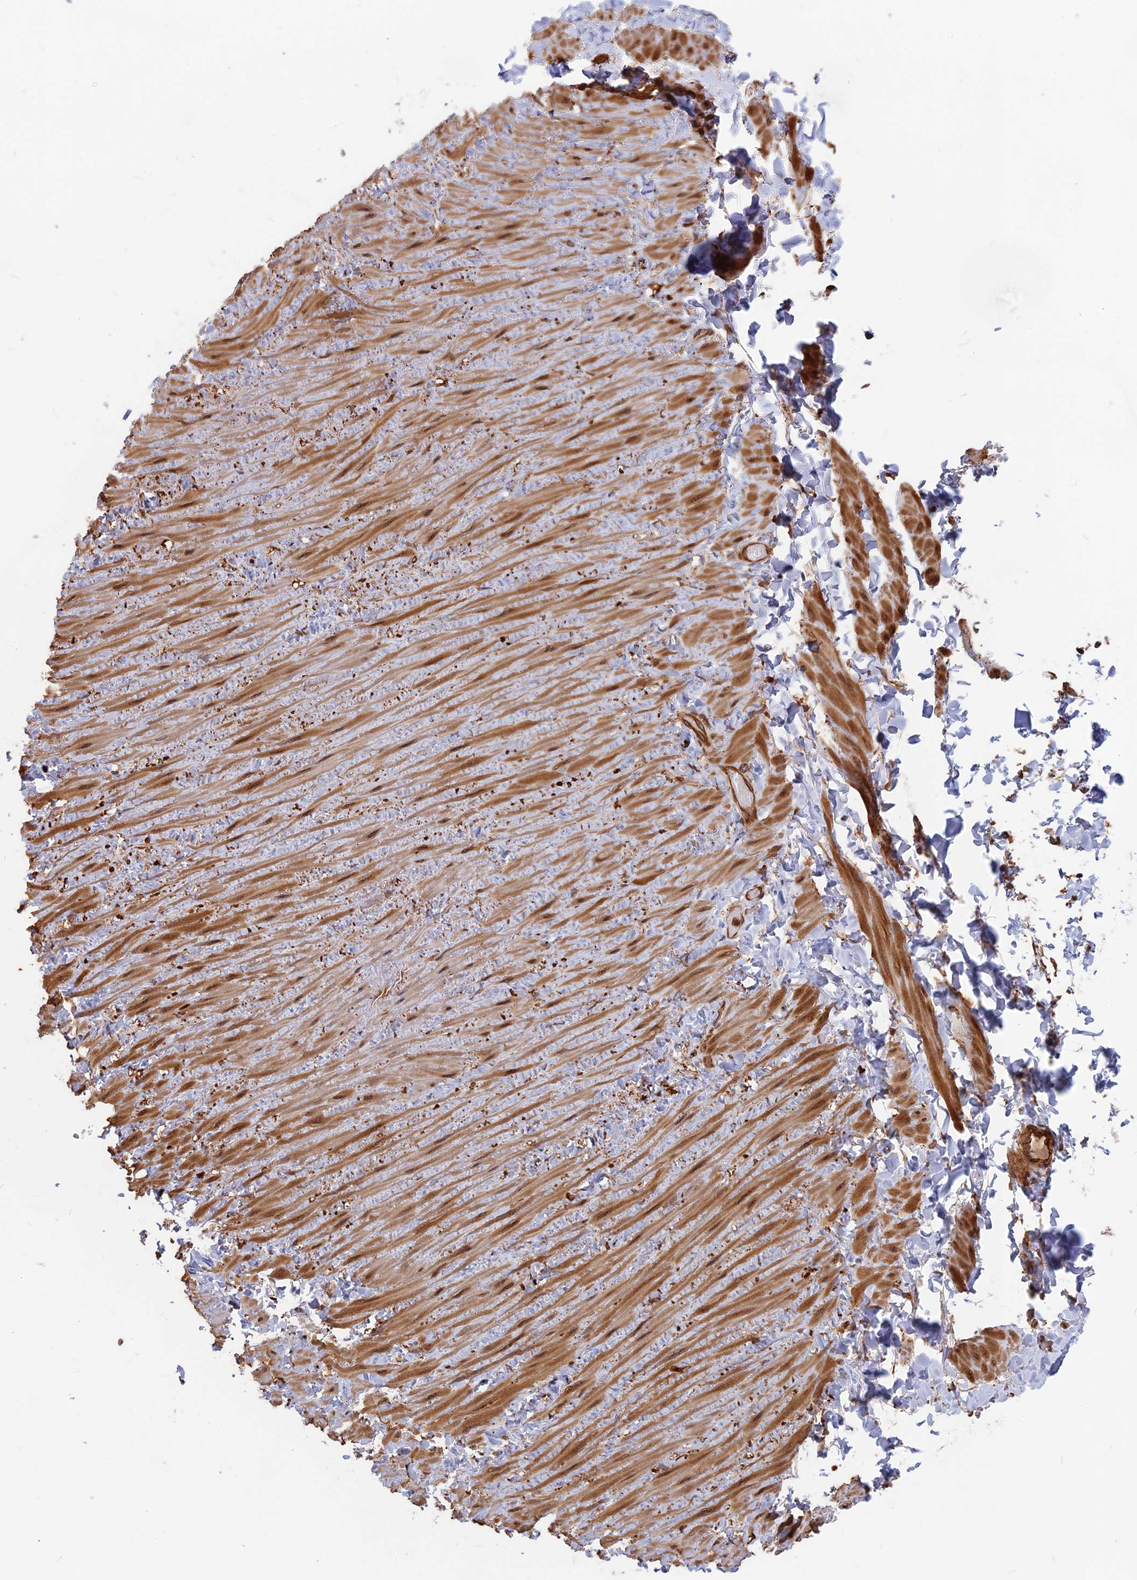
{"staining": {"intensity": "moderate", "quantity": ">75%", "location": "cytoplasmic/membranous,nuclear"}, "tissue": "adipose tissue", "cell_type": "Adipocytes", "image_type": "normal", "snomed": [{"axis": "morphology", "description": "Normal tissue, NOS"}, {"axis": "topography", "description": "Adipose tissue"}, {"axis": "topography", "description": "Vascular tissue"}, {"axis": "topography", "description": "Peripheral nerve tissue"}], "caption": "Adipose tissue stained with IHC exhibits moderate cytoplasmic/membranous,nuclear positivity in approximately >75% of adipocytes.", "gene": "WDR1", "patient": {"sex": "male", "age": 25}}